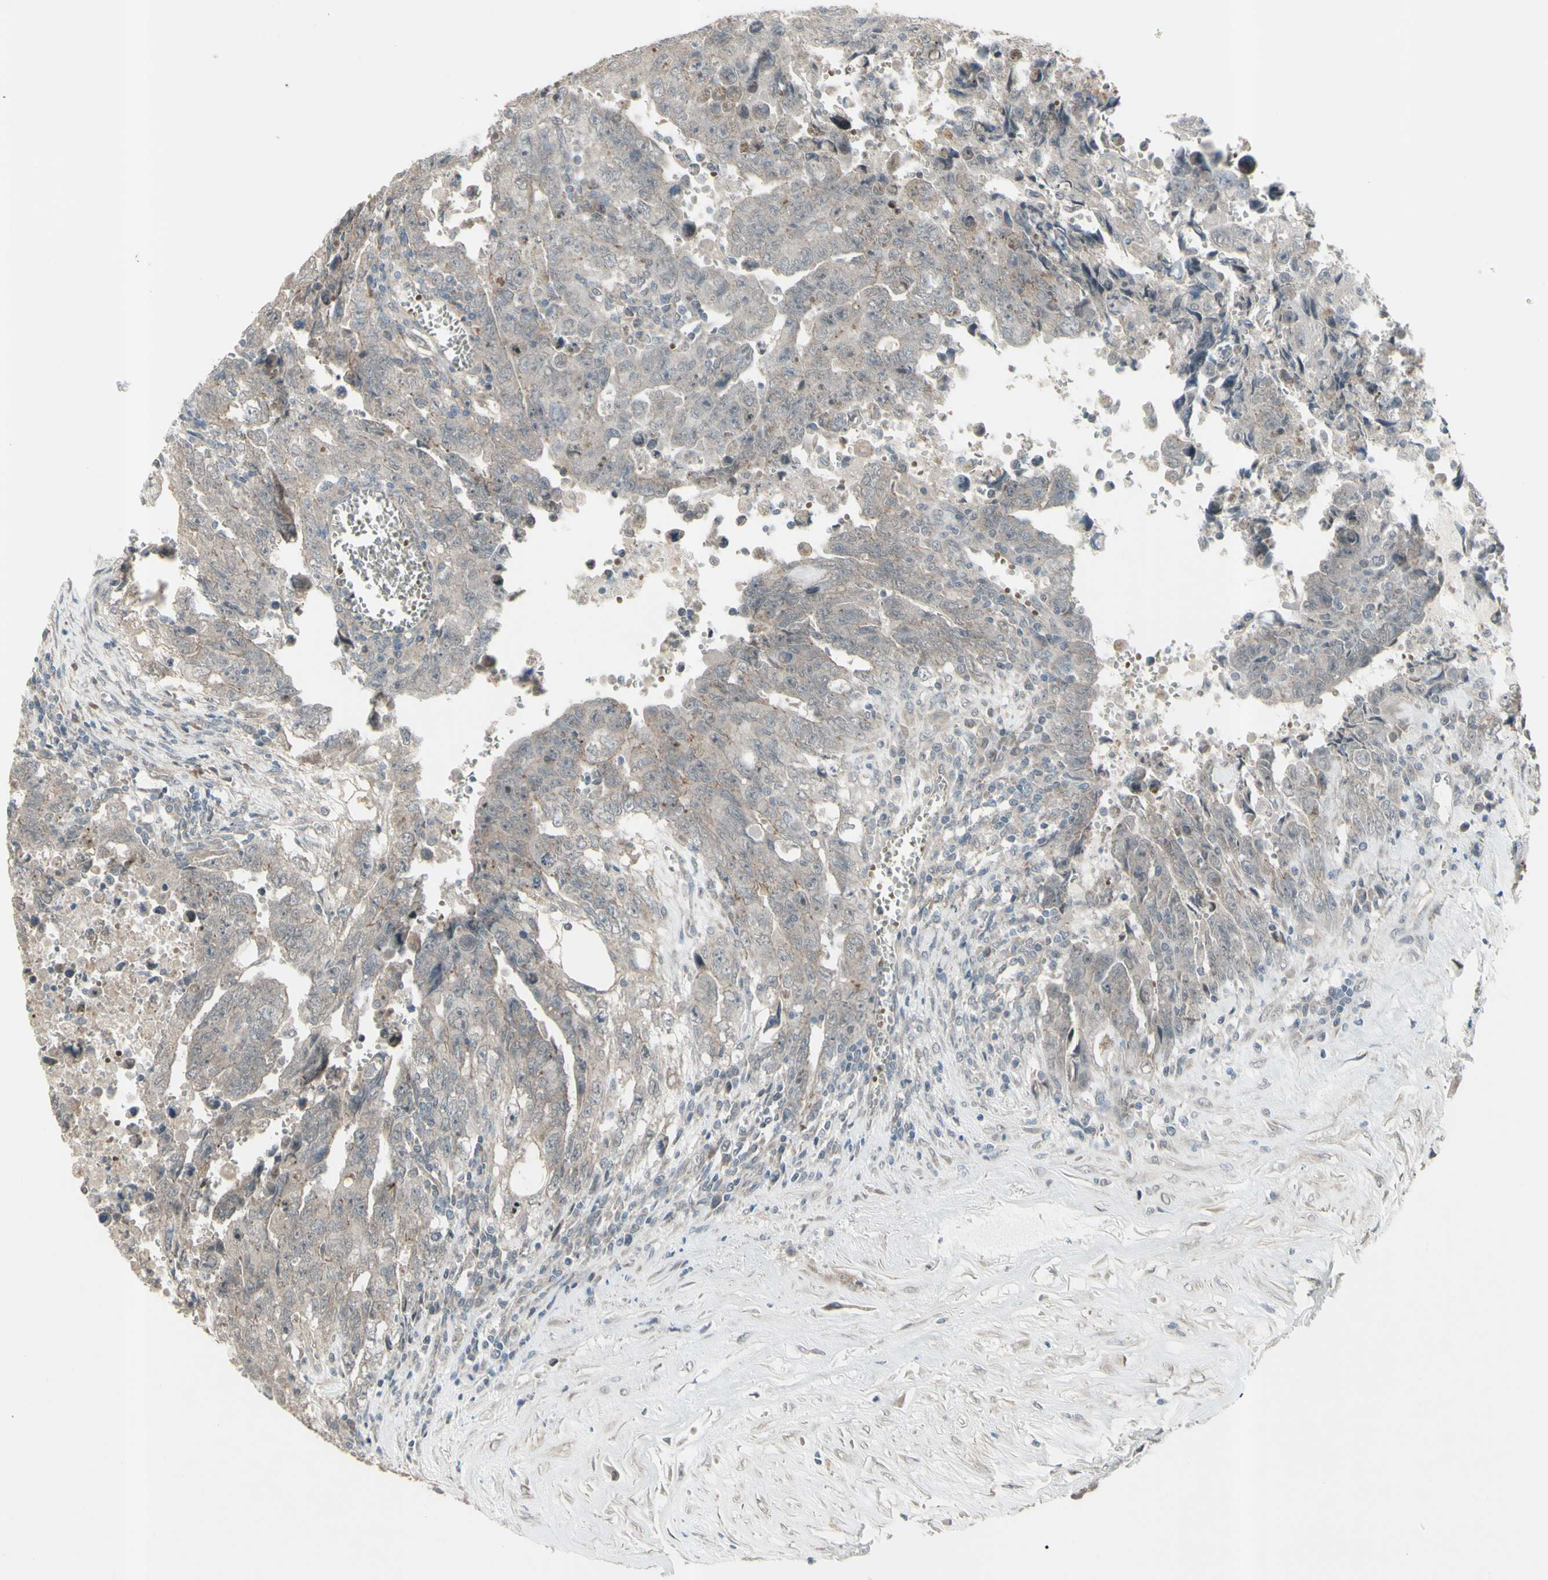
{"staining": {"intensity": "weak", "quantity": ">75%", "location": "cytoplasmic/membranous"}, "tissue": "testis cancer", "cell_type": "Tumor cells", "image_type": "cancer", "snomed": [{"axis": "morphology", "description": "Carcinoma, Embryonal, NOS"}, {"axis": "topography", "description": "Testis"}], "caption": "DAB immunohistochemical staining of human testis embryonal carcinoma displays weak cytoplasmic/membranous protein positivity in approximately >75% of tumor cells.", "gene": "GRAMD1B", "patient": {"sex": "male", "age": 28}}